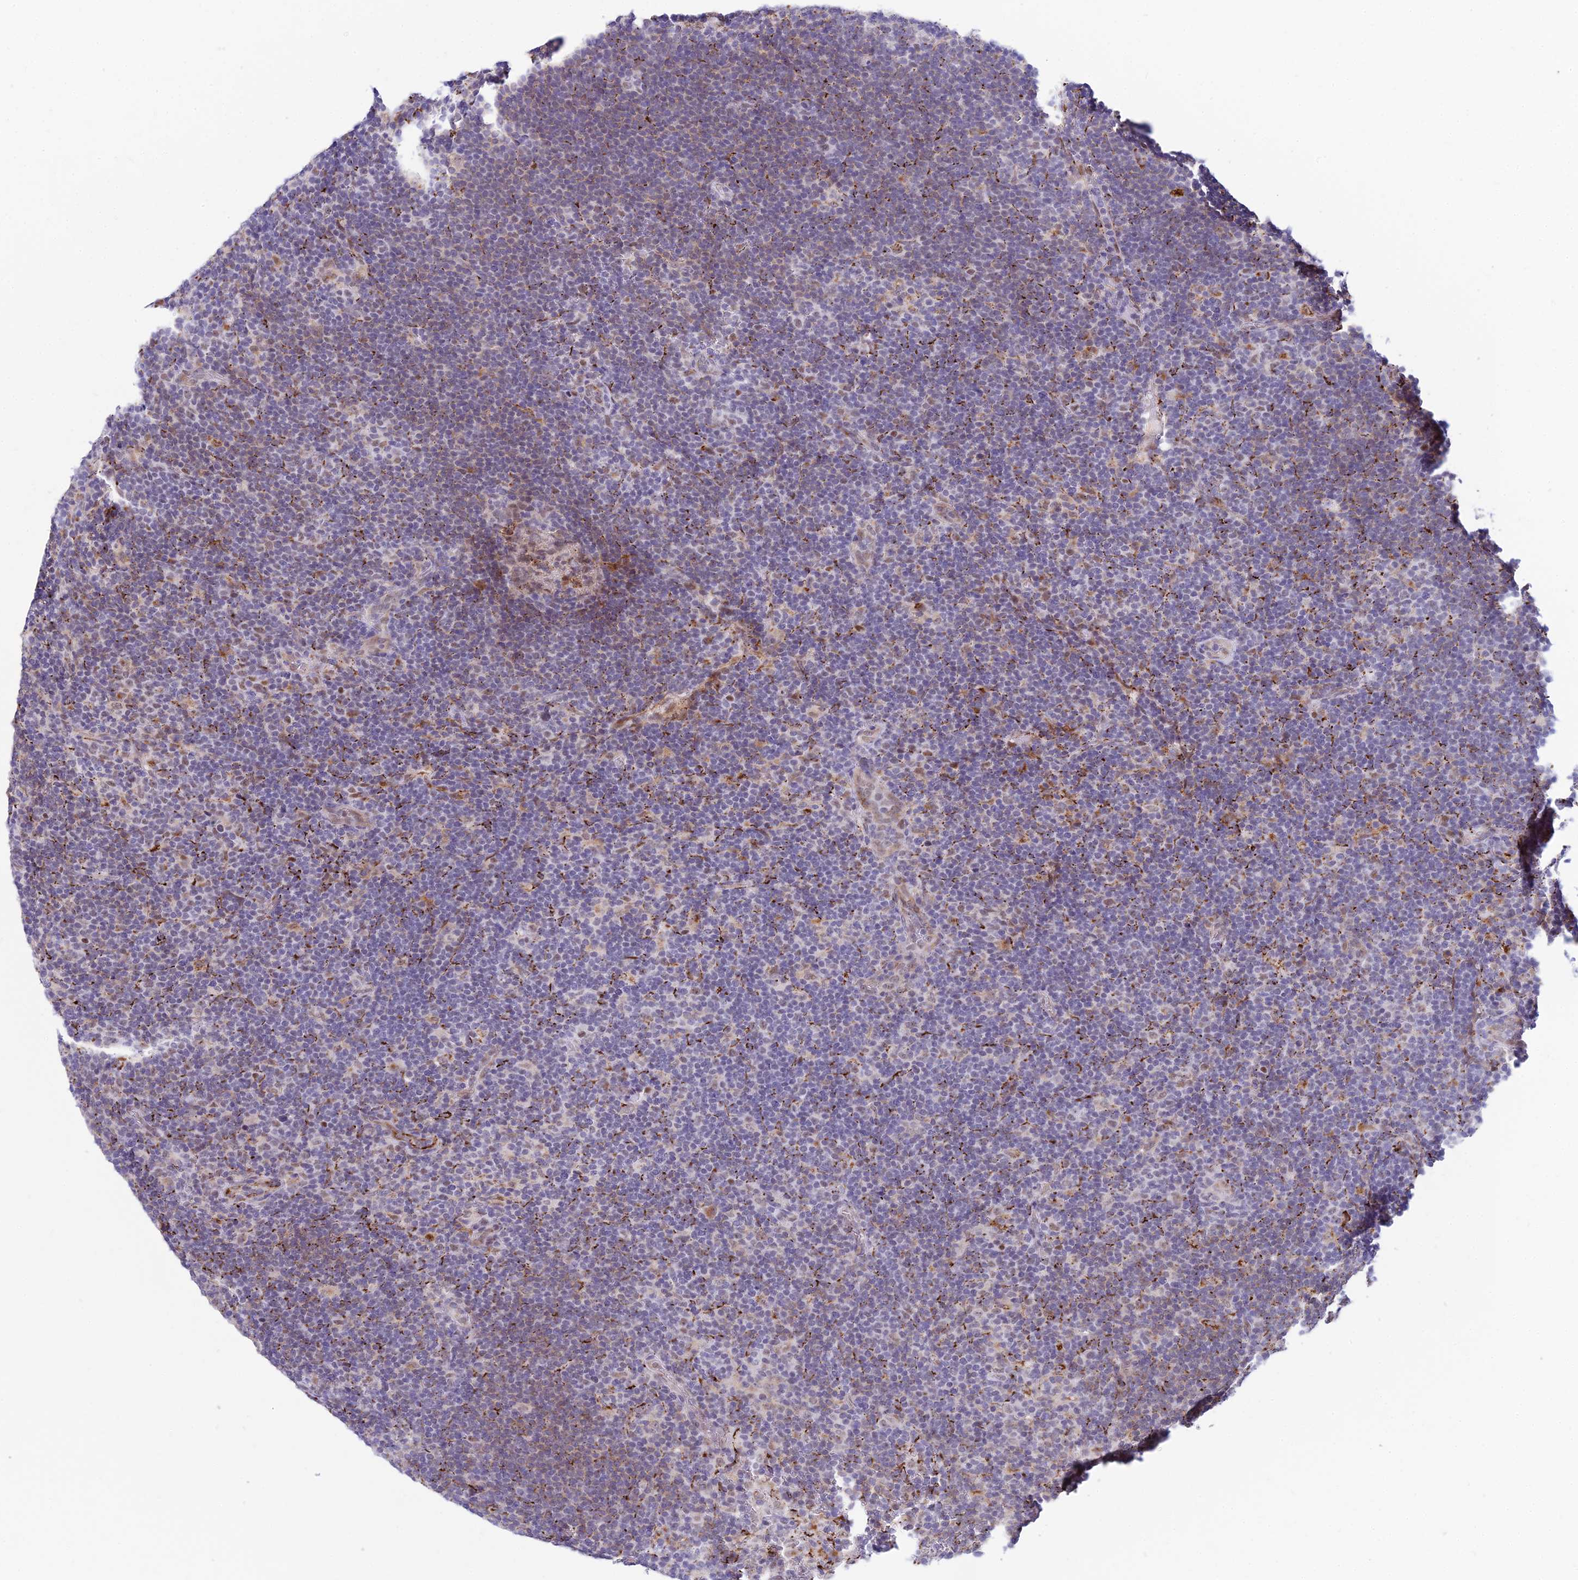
{"staining": {"intensity": "moderate", "quantity": "25%-75%", "location": "cytoplasmic/membranous,nuclear"}, "tissue": "lymphoma", "cell_type": "Tumor cells", "image_type": "cancer", "snomed": [{"axis": "morphology", "description": "Hodgkin's disease, NOS"}, {"axis": "topography", "description": "Lymph node"}], "caption": "A histopathology image of human lymphoma stained for a protein reveals moderate cytoplasmic/membranous and nuclear brown staining in tumor cells.", "gene": "C6orf163", "patient": {"sex": "female", "age": 57}}